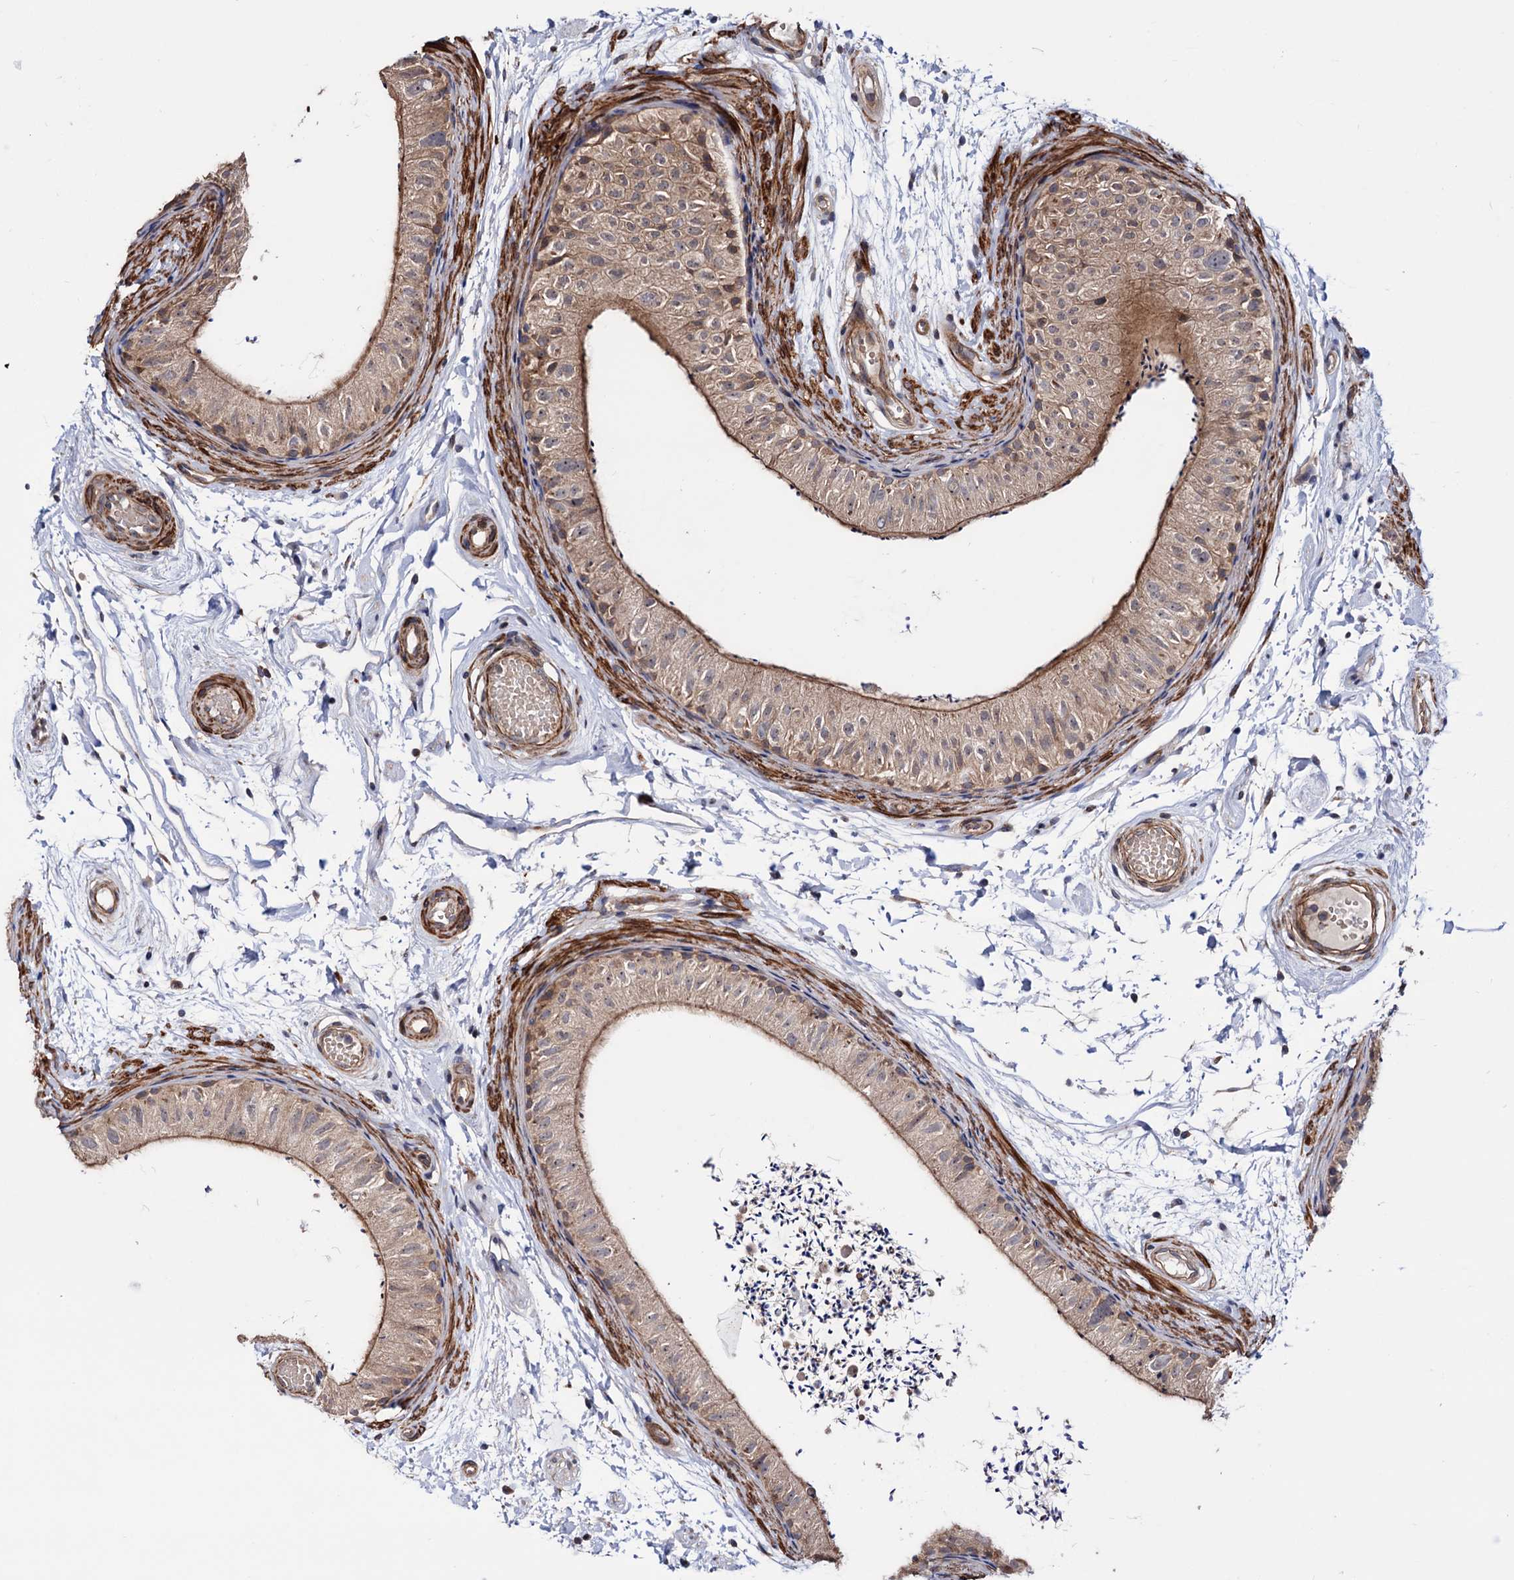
{"staining": {"intensity": "moderate", "quantity": ">75%", "location": "cytoplasmic/membranous"}, "tissue": "epididymis", "cell_type": "Glandular cells", "image_type": "normal", "snomed": [{"axis": "morphology", "description": "Normal tissue, NOS"}, {"axis": "topography", "description": "Epididymis"}], "caption": "Normal epididymis demonstrates moderate cytoplasmic/membranous positivity in about >75% of glandular cells, visualized by immunohistochemistry.", "gene": "FERMT2", "patient": {"sex": "male", "age": 50}}